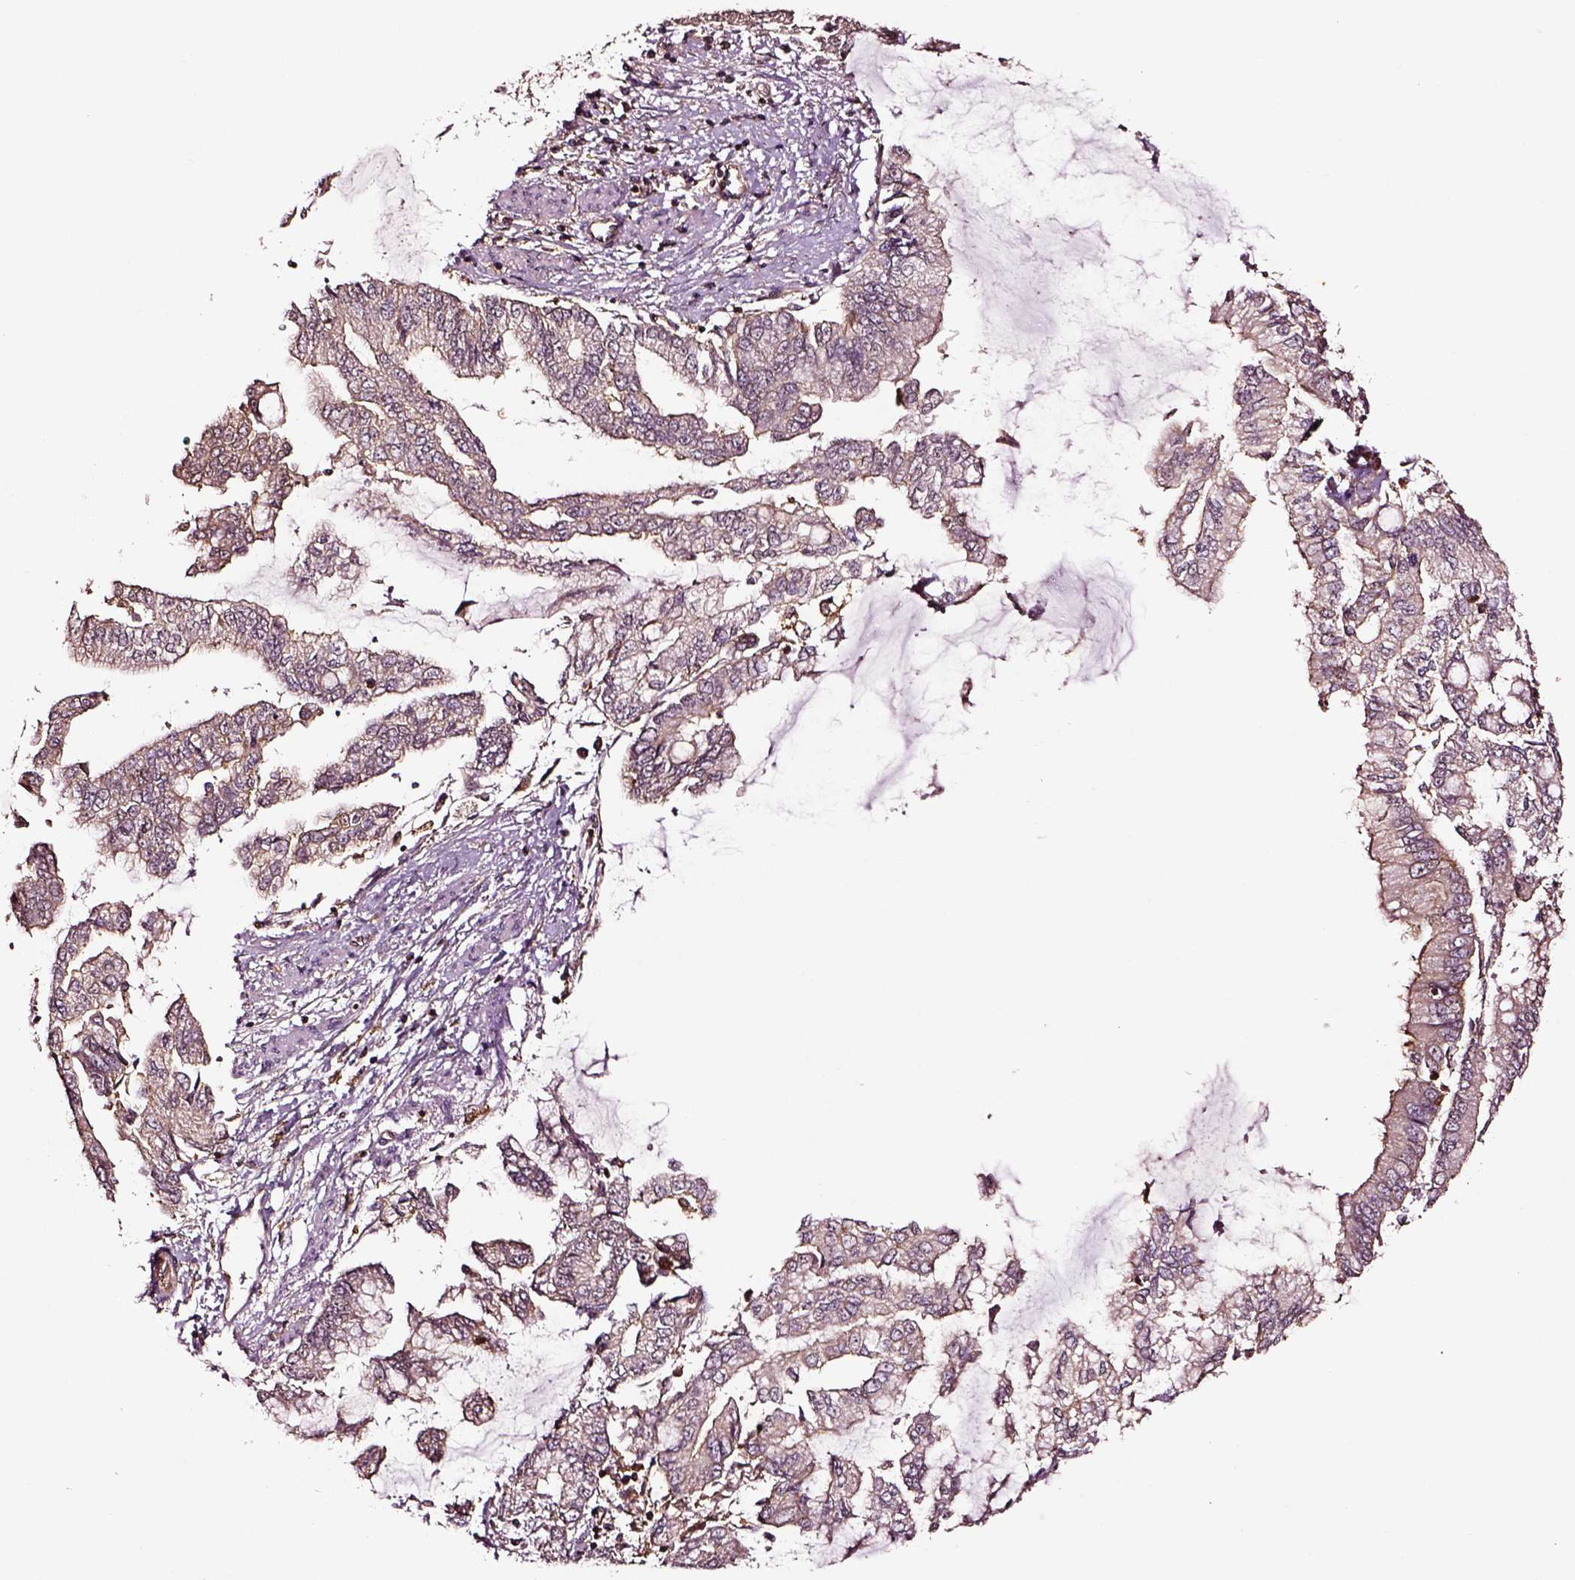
{"staining": {"intensity": "moderate", "quantity": "25%-75%", "location": "cytoplasmic/membranous"}, "tissue": "stomach cancer", "cell_type": "Tumor cells", "image_type": "cancer", "snomed": [{"axis": "morphology", "description": "Adenocarcinoma, NOS"}, {"axis": "topography", "description": "Stomach, upper"}], "caption": "Protein staining demonstrates moderate cytoplasmic/membranous positivity in approximately 25%-75% of tumor cells in stomach cancer (adenocarcinoma).", "gene": "RASSF5", "patient": {"sex": "female", "age": 74}}